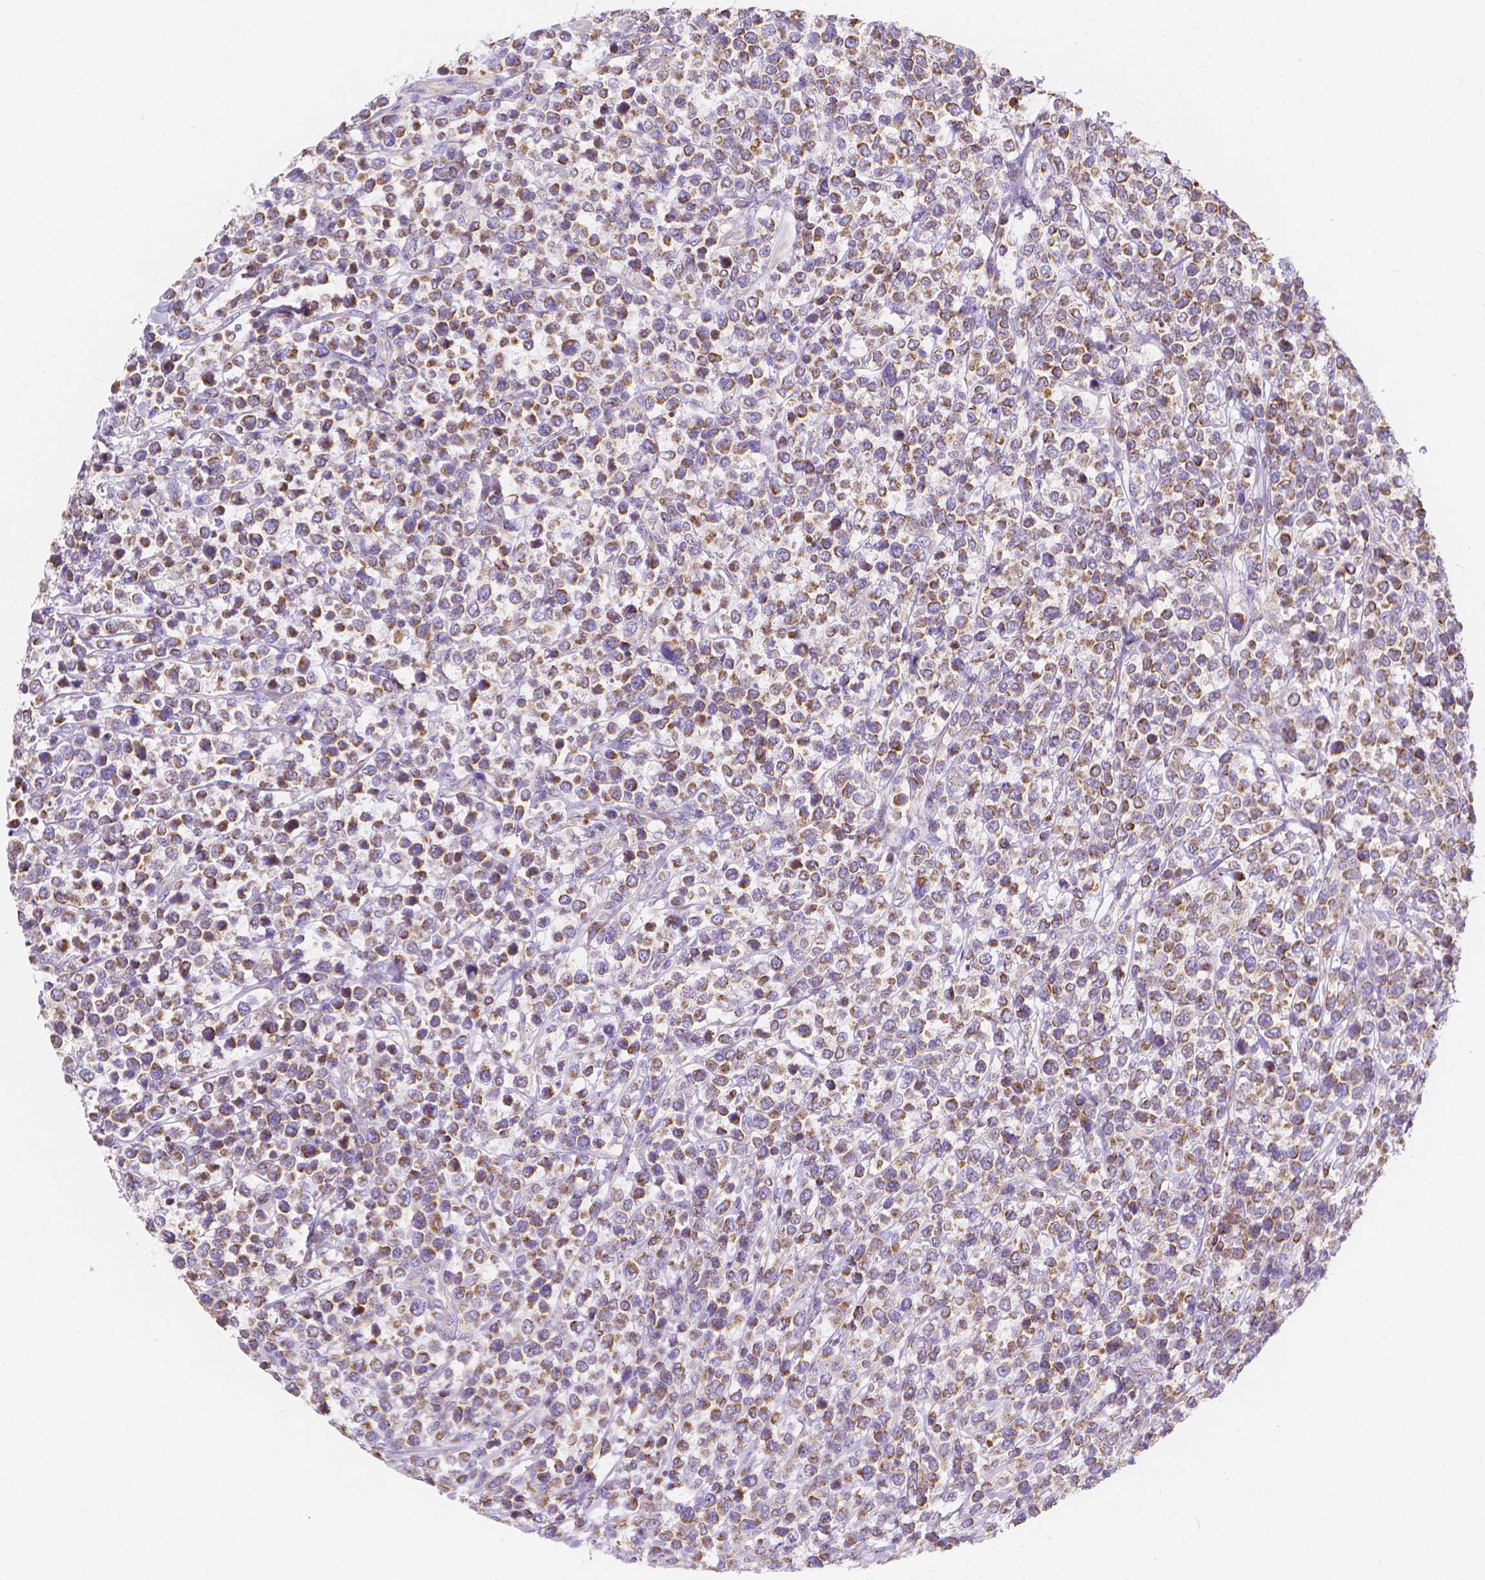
{"staining": {"intensity": "moderate", "quantity": ">75%", "location": "cytoplasmic/membranous"}, "tissue": "lymphoma", "cell_type": "Tumor cells", "image_type": "cancer", "snomed": [{"axis": "morphology", "description": "Malignant lymphoma, non-Hodgkin's type, High grade"}, {"axis": "topography", "description": "Soft tissue"}], "caption": "Immunohistochemistry staining of lymphoma, which displays medium levels of moderate cytoplasmic/membranous staining in about >75% of tumor cells indicating moderate cytoplasmic/membranous protein positivity. The staining was performed using DAB (3,3'-diaminobenzidine) (brown) for protein detection and nuclei were counterstained in hematoxylin (blue).", "gene": "SGTB", "patient": {"sex": "female", "age": 56}}